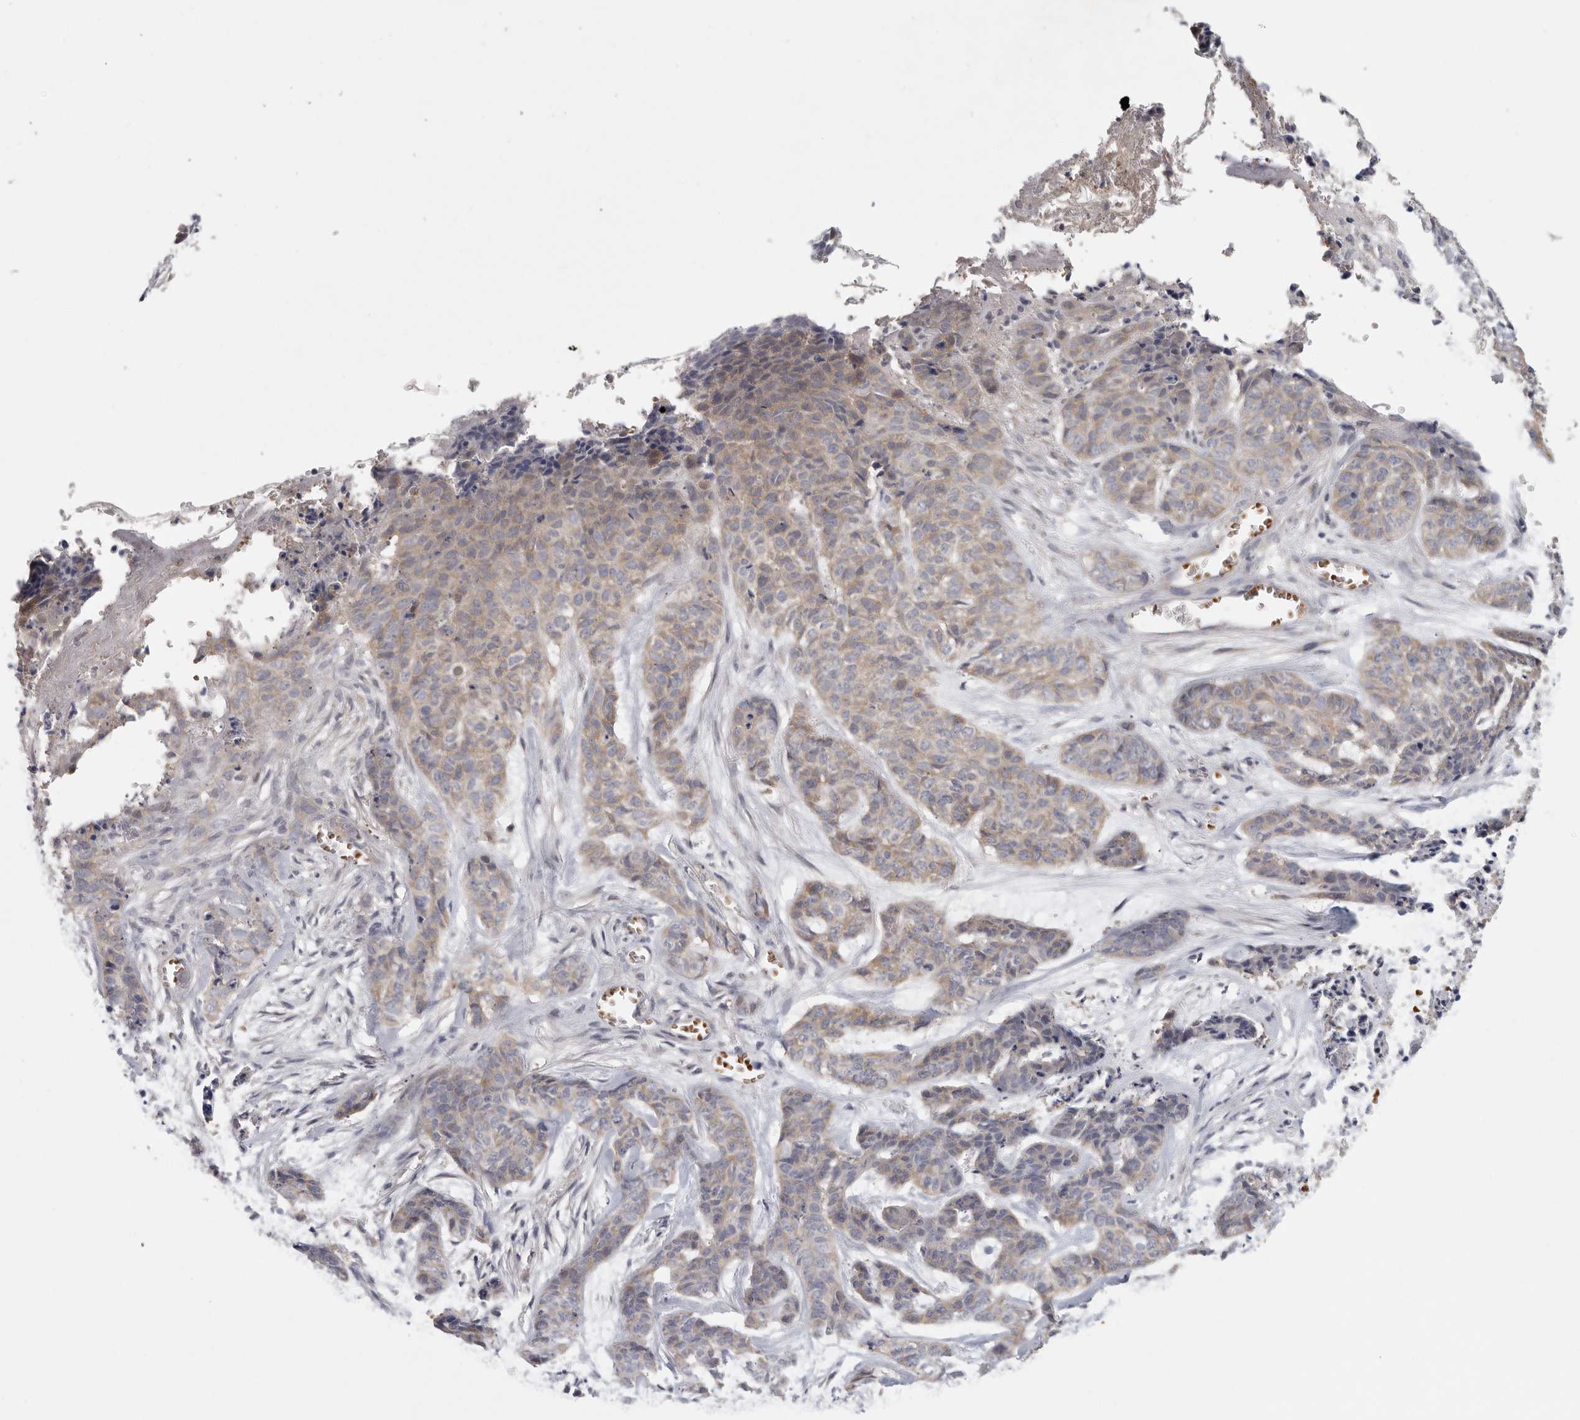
{"staining": {"intensity": "weak", "quantity": "25%-75%", "location": "cytoplasmic/membranous"}, "tissue": "skin cancer", "cell_type": "Tumor cells", "image_type": "cancer", "snomed": [{"axis": "morphology", "description": "Basal cell carcinoma"}, {"axis": "topography", "description": "Skin"}], "caption": "A brown stain shows weak cytoplasmic/membranous positivity of a protein in human basal cell carcinoma (skin) tumor cells.", "gene": "CFAP298", "patient": {"sex": "female", "age": 64}}